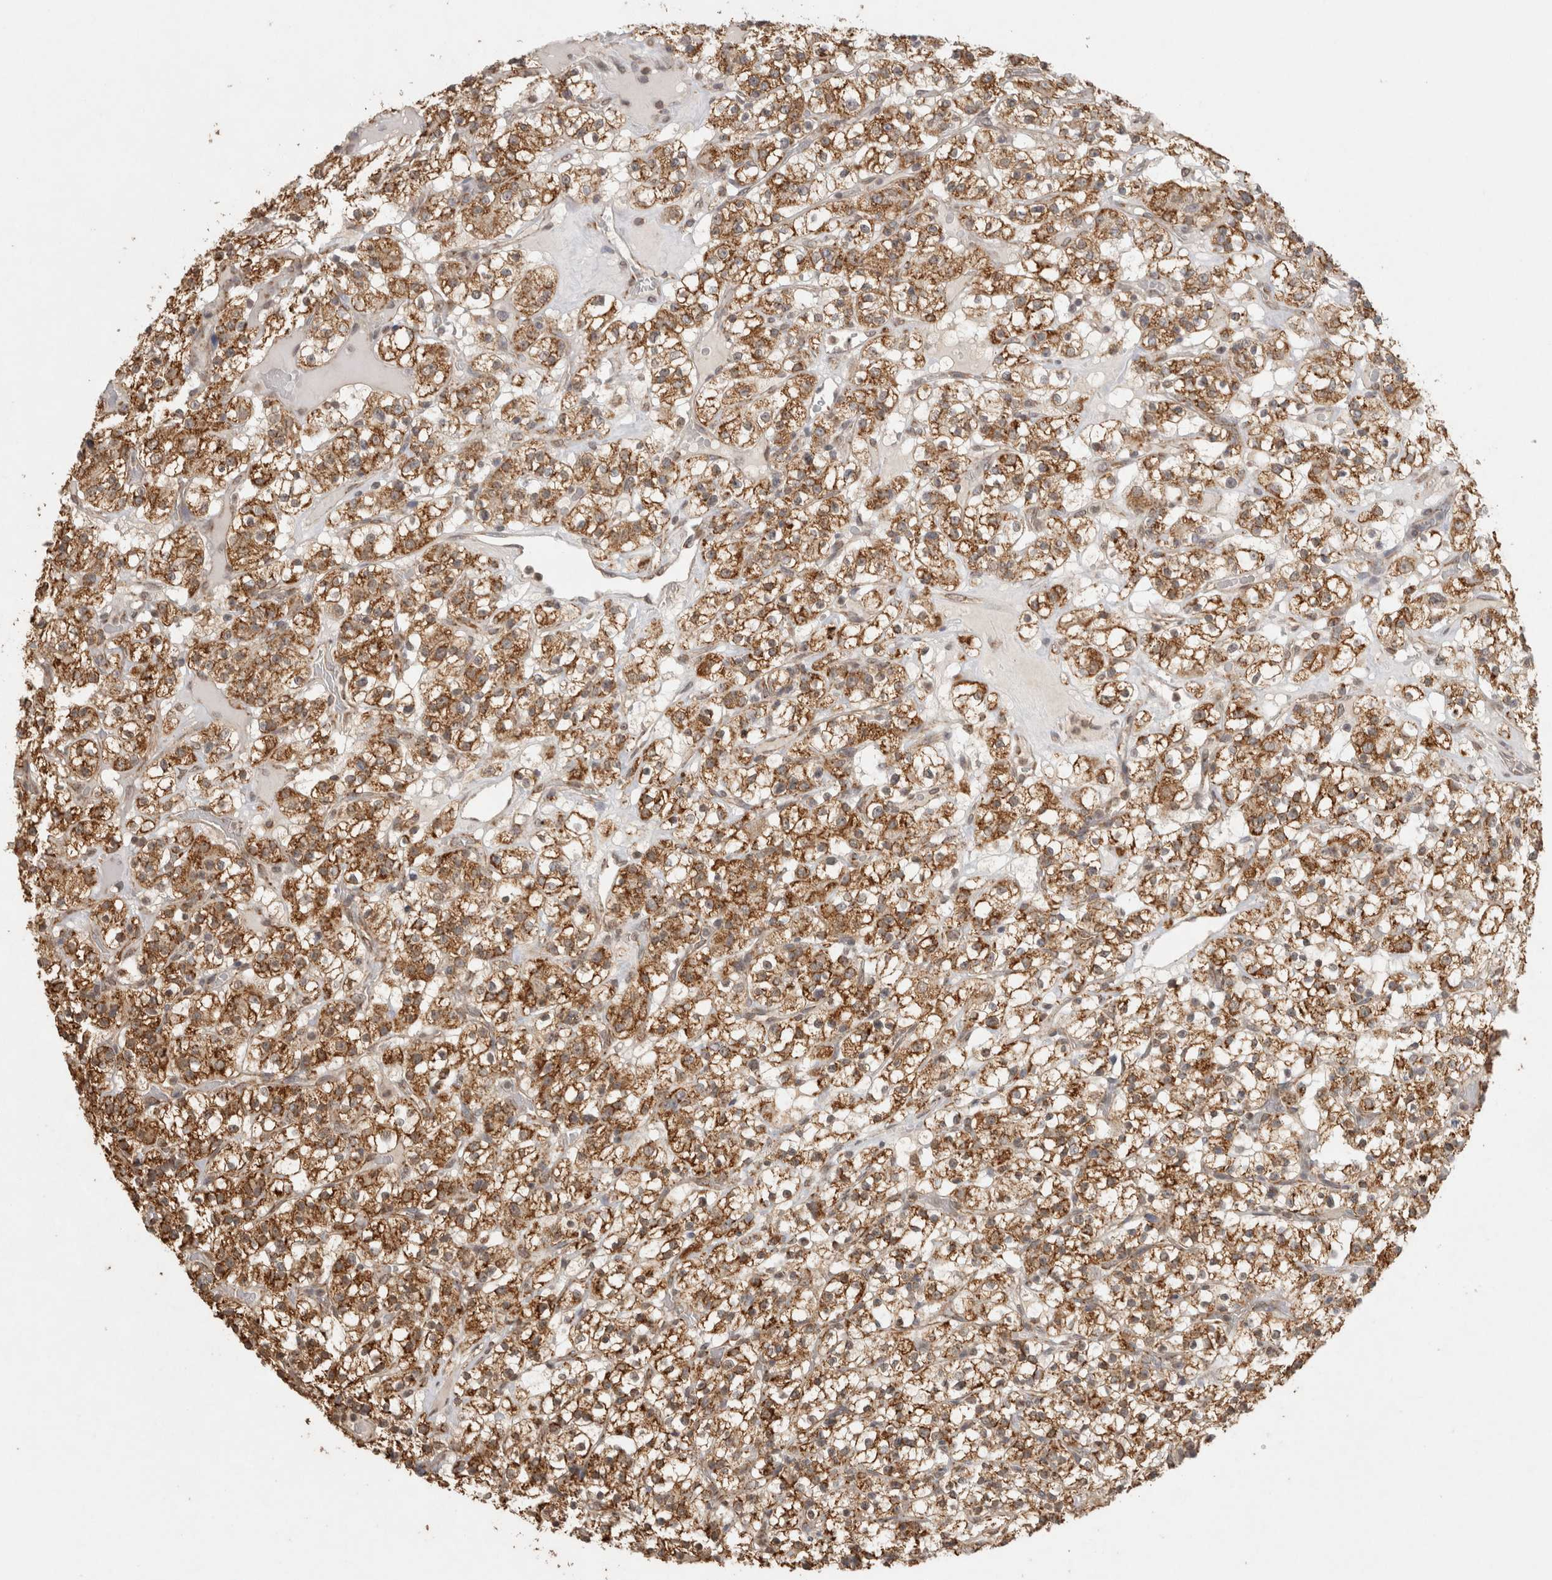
{"staining": {"intensity": "moderate", "quantity": ">75%", "location": "cytoplasmic/membranous"}, "tissue": "renal cancer", "cell_type": "Tumor cells", "image_type": "cancer", "snomed": [{"axis": "morphology", "description": "Normal tissue, NOS"}, {"axis": "morphology", "description": "Adenocarcinoma, NOS"}, {"axis": "topography", "description": "Kidney"}], "caption": "Immunohistochemical staining of adenocarcinoma (renal) demonstrates medium levels of moderate cytoplasmic/membranous positivity in approximately >75% of tumor cells.", "gene": "BNIP3L", "patient": {"sex": "female", "age": 72}}